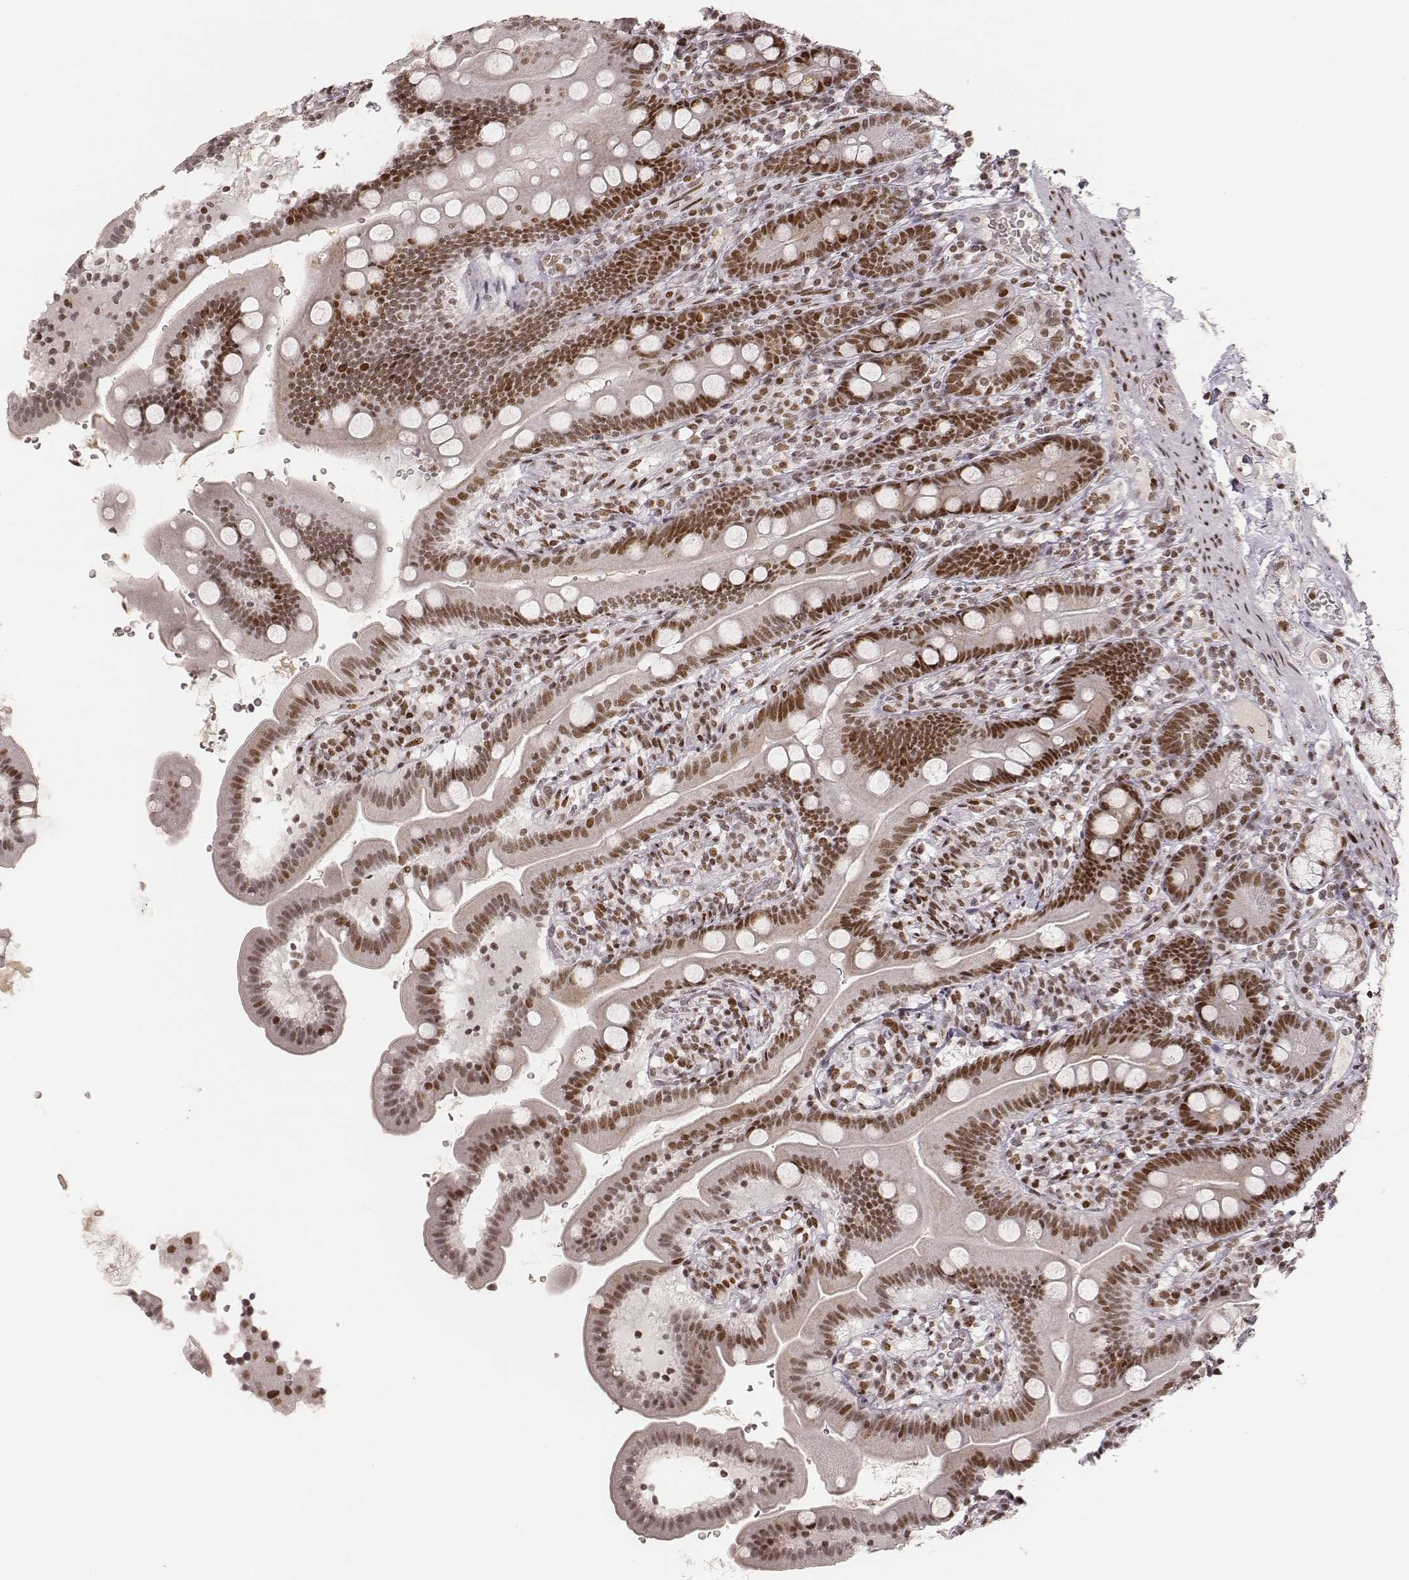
{"staining": {"intensity": "moderate", "quantity": ">75%", "location": "nuclear"}, "tissue": "duodenum", "cell_type": "Glandular cells", "image_type": "normal", "snomed": [{"axis": "morphology", "description": "Normal tissue, NOS"}, {"axis": "topography", "description": "Duodenum"}], "caption": "Duodenum stained with DAB immunohistochemistry (IHC) demonstrates medium levels of moderate nuclear staining in approximately >75% of glandular cells.", "gene": "HNRNPC", "patient": {"sex": "female", "age": 67}}